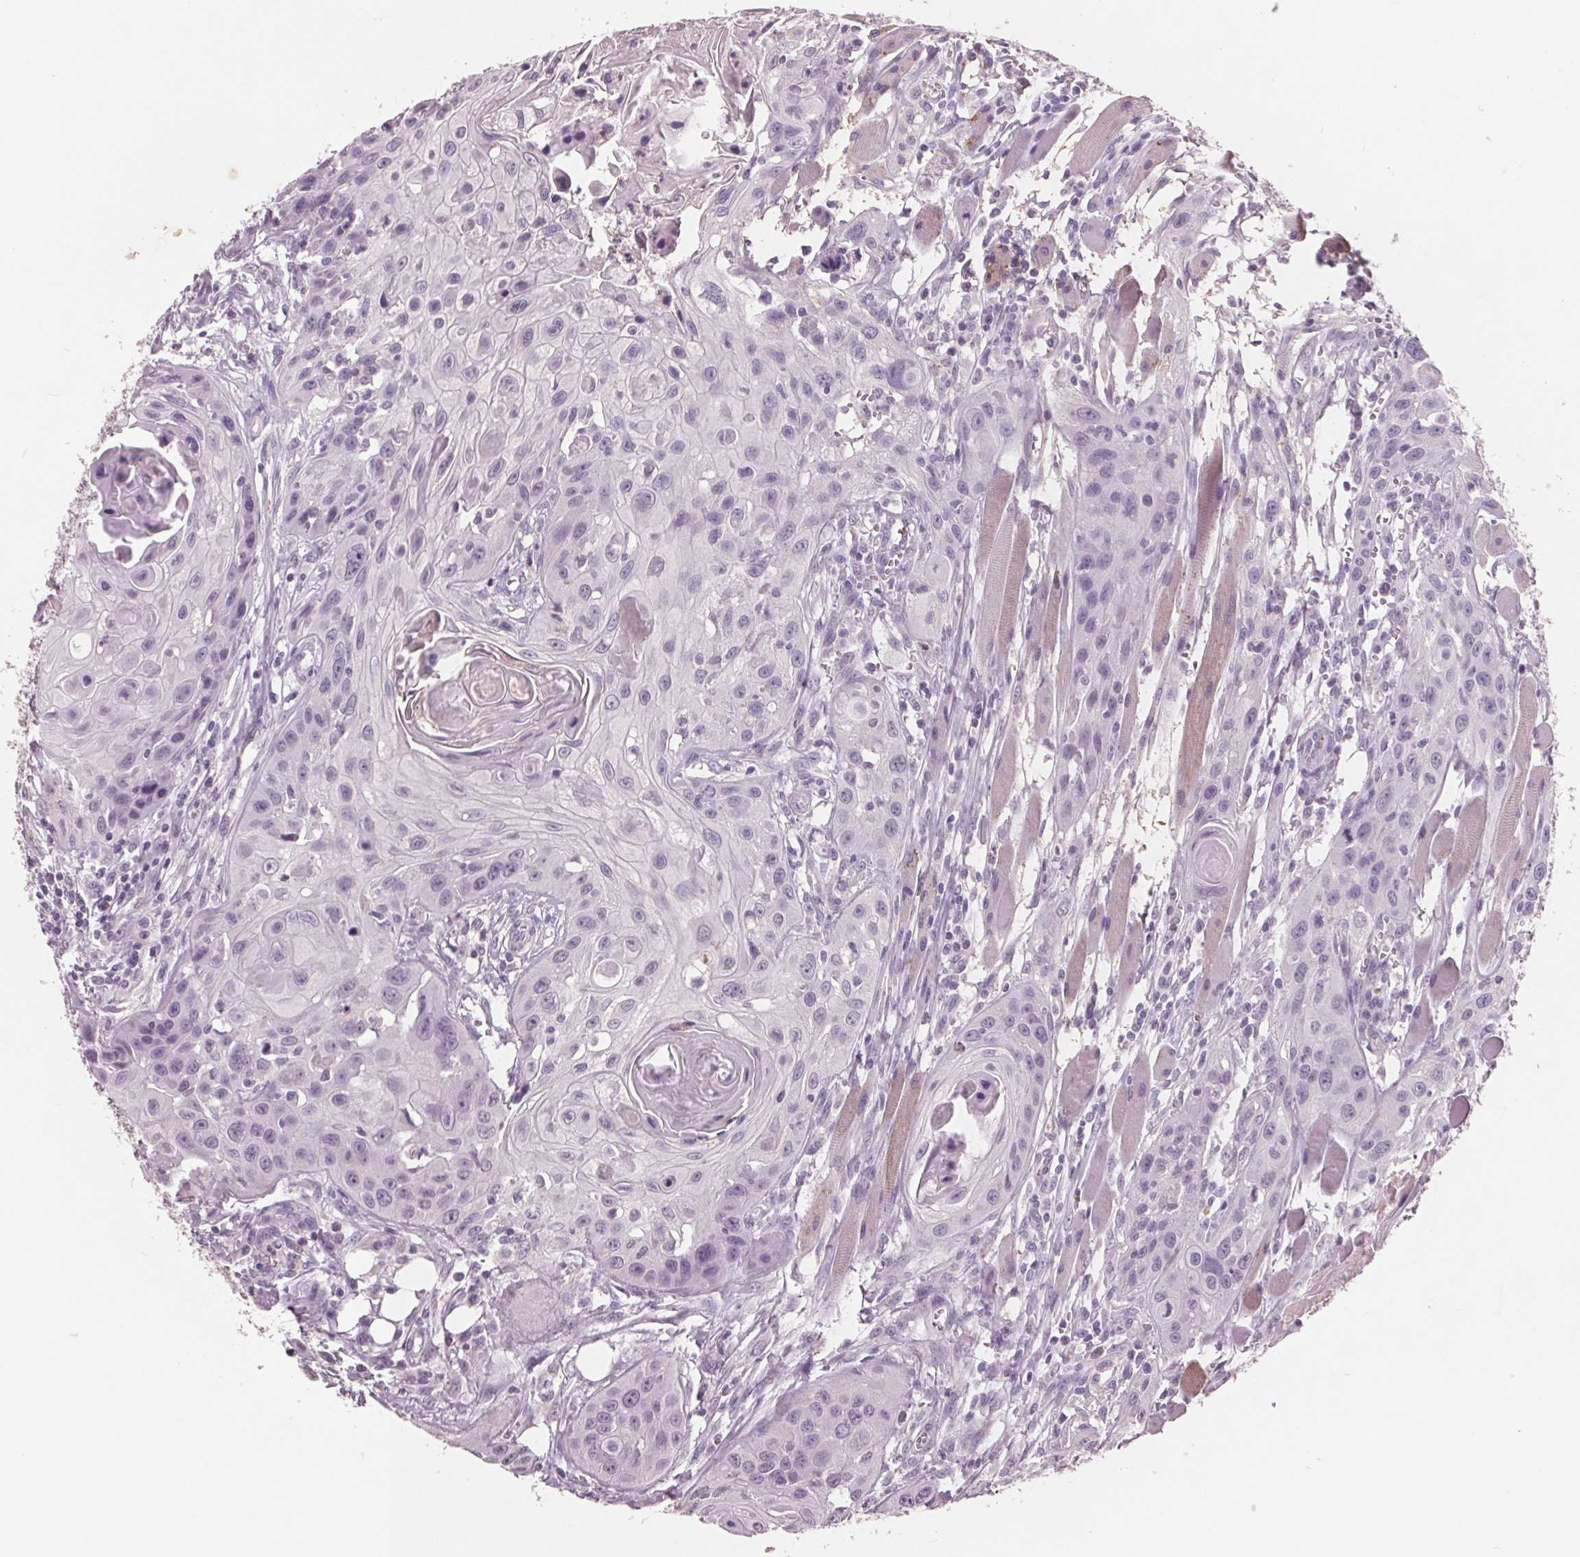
{"staining": {"intensity": "negative", "quantity": "none", "location": "none"}, "tissue": "head and neck cancer", "cell_type": "Tumor cells", "image_type": "cancer", "snomed": [{"axis": "morphology", "description": "Squamous cell carcinoma, NOS"}, {"axis": "topography", "description": "Oral tissue"}, {"axis": "topography", "description": "Head-Neck"}], "caption": "This is an IHC histopathology image of human head and neck squamous cell carcinoma. There is no staining in tumor cells.", "gene": "PTPN14", "patient": {"sex": "male", "age": 58}}